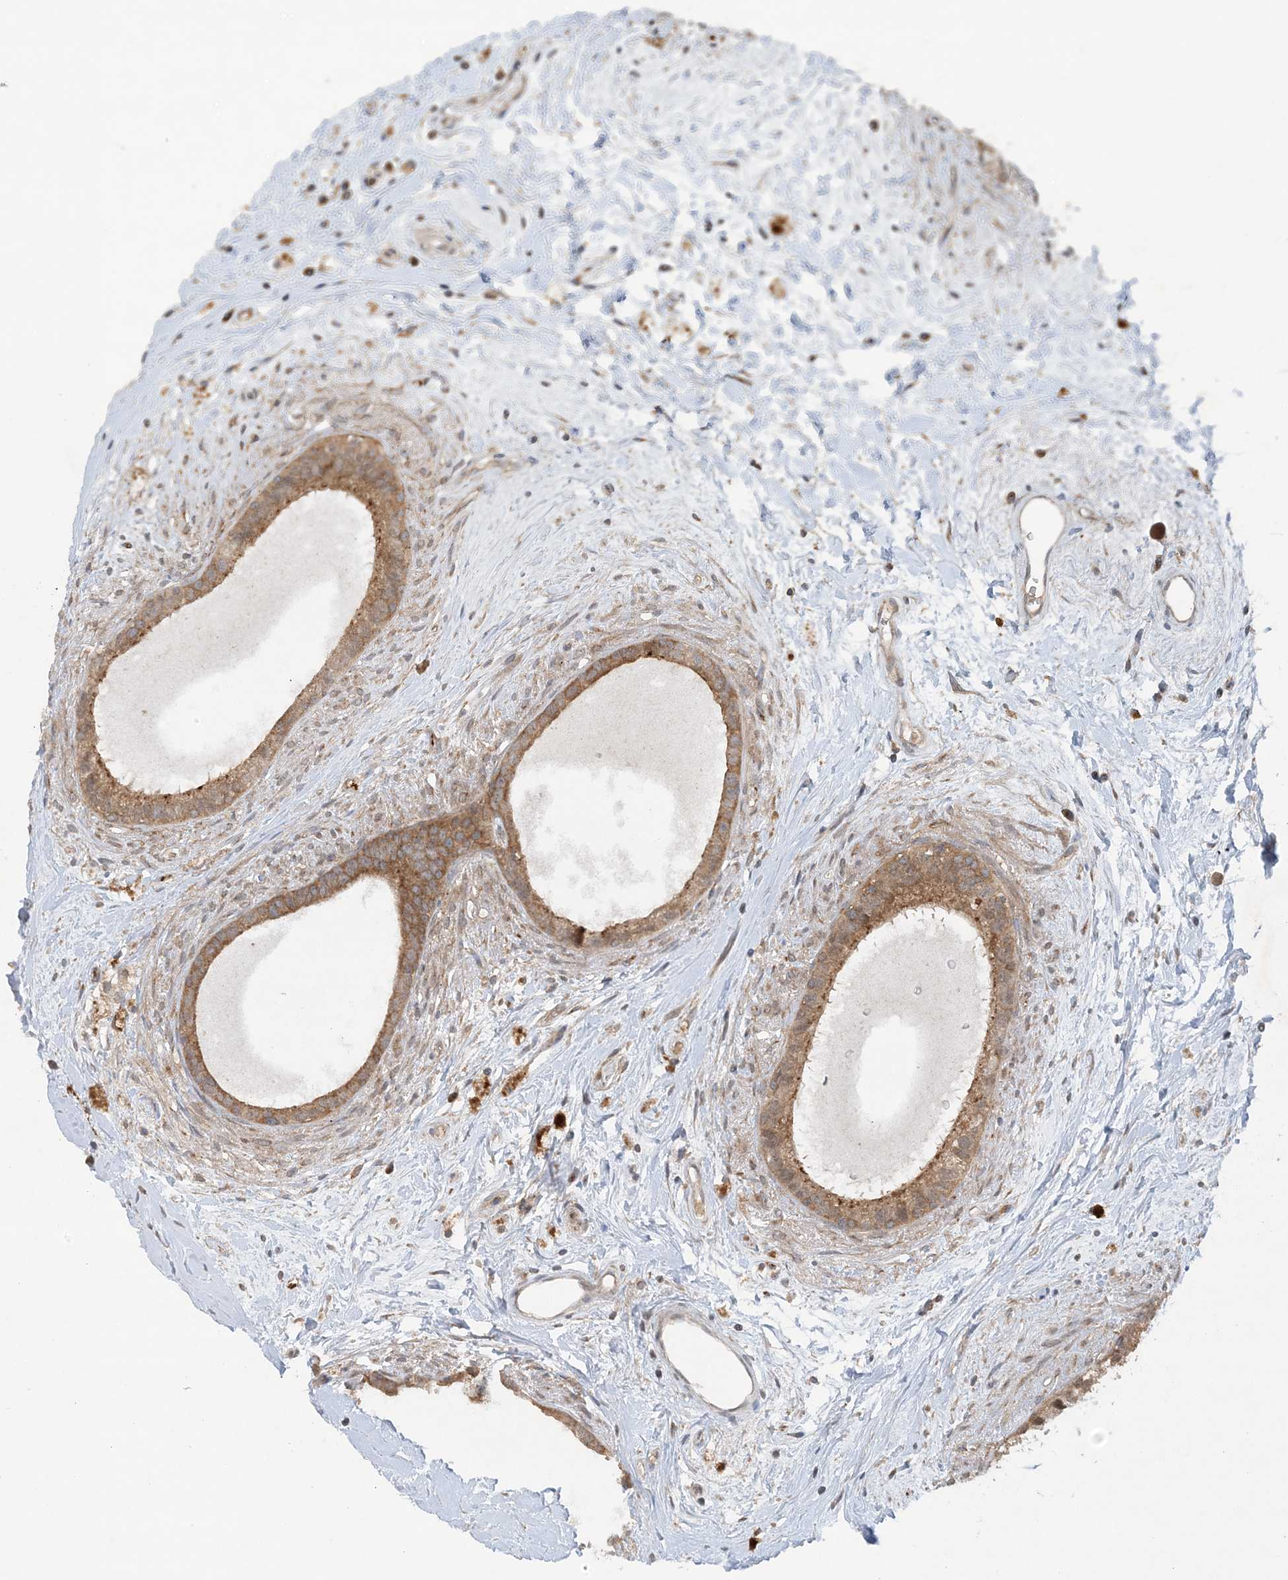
{"staining": {"intensity": "moderate", "quantity": ">75%", "location": "cytoplasmic/membranous"}, "tissue": "epididymis", "cell_type": "Glandular cells", "image_type": "normal", "snomed": [{"axis": "morphology", "description": "Normal tissue, NOS"}, {"axis": "topography", "description": "Epididymis"}], "caption": "Immunohistochemical staining of normal epididymis exhibits medium levels of moderate cytoplasmic/membranous staining in about >75% of glandular cells.", "gene": "STAM2", "patient": {"sex": "male", "age": 80}}